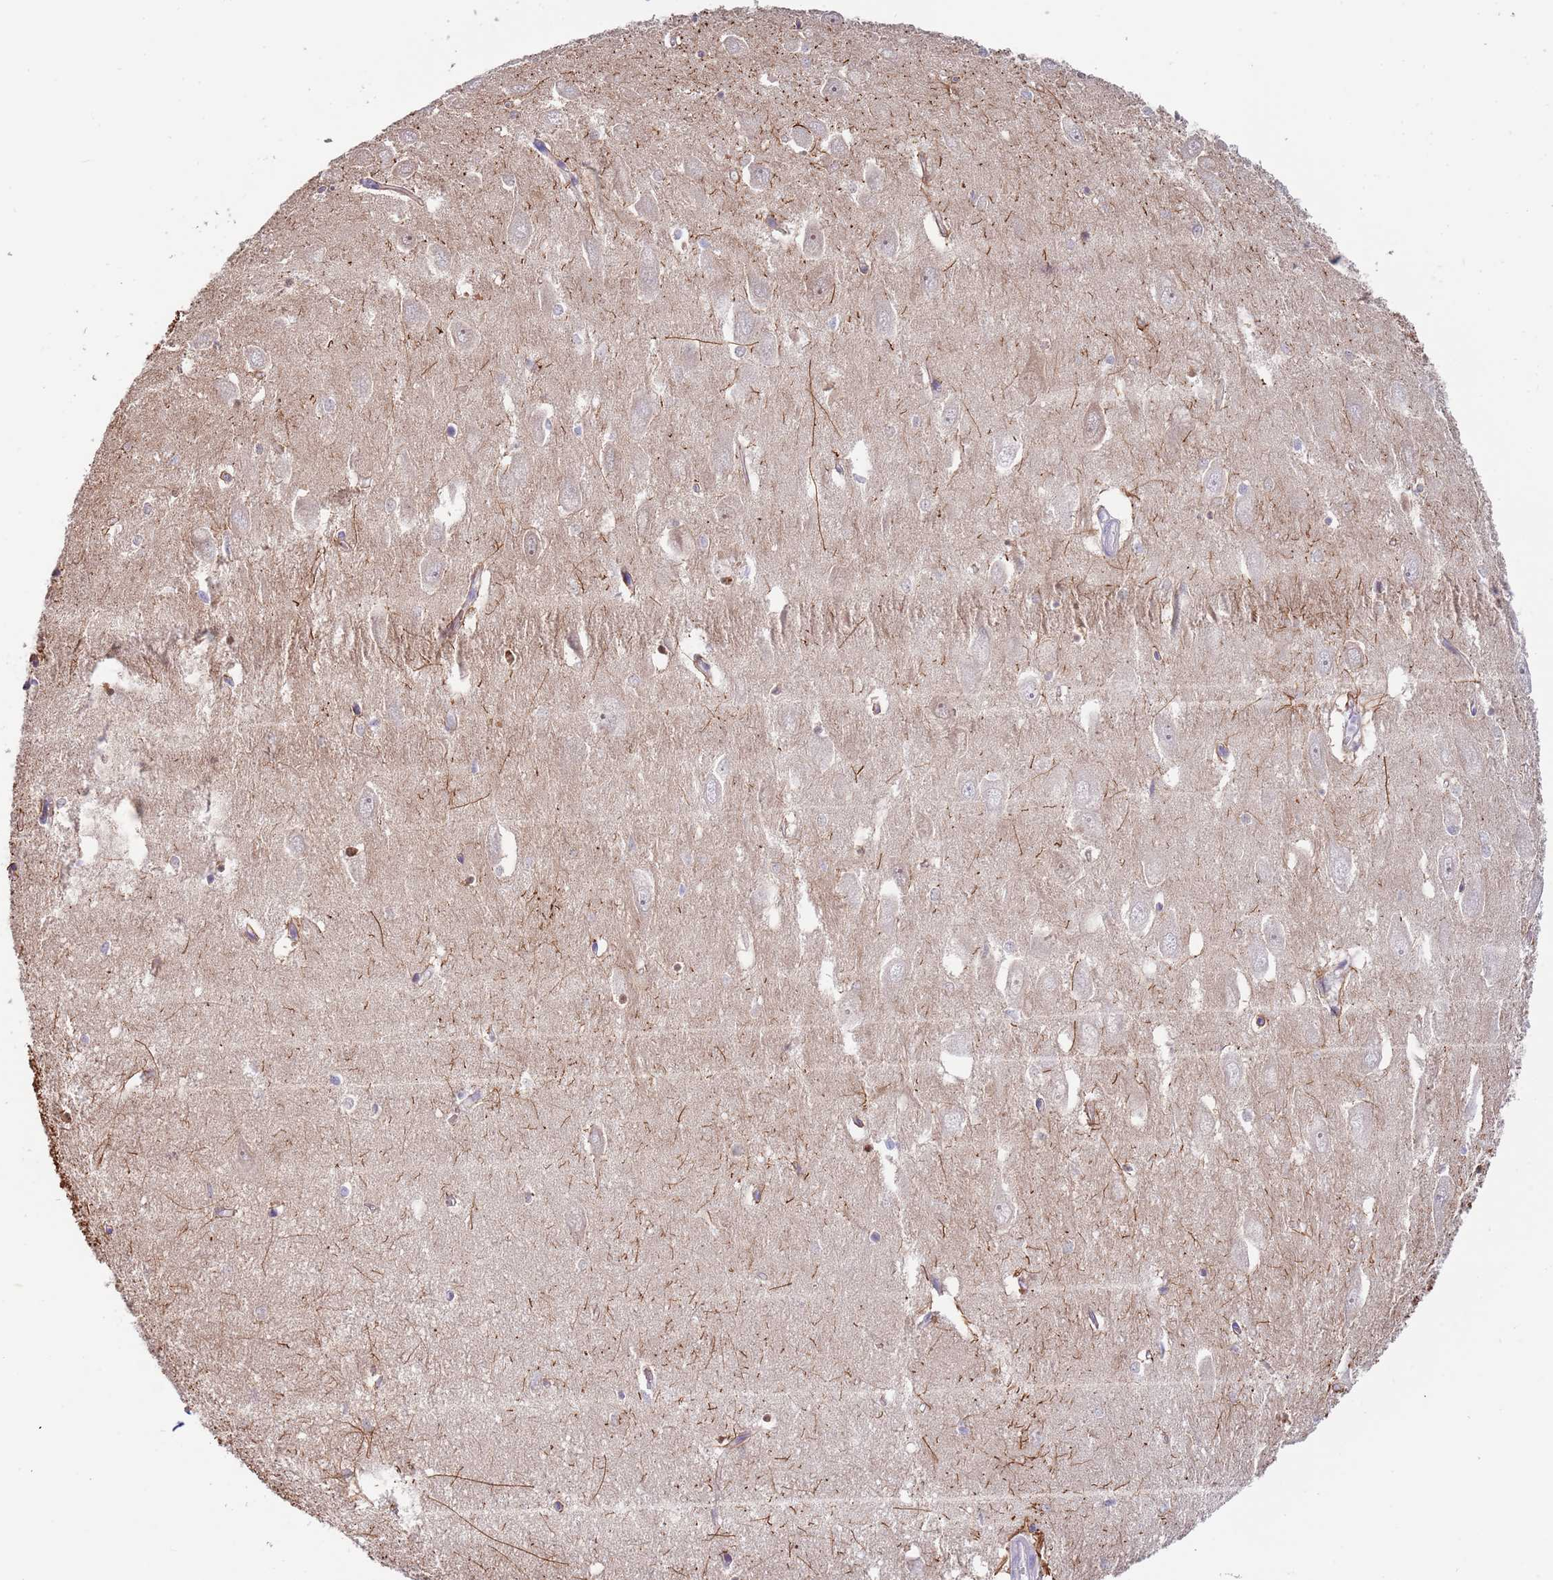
{"staining": {"intensity": "moderate", "quantity": "<25%", "location": "cytoplasmic/membranous"}, "tissue": "hippocampus", "cell_type": "Glial cells", "image_type": "normal", "snomed": [{"axis": "morphology", "description": "Normal tissue, NOS"}, {"axis": "topography", "description": "Hippocampus"}], "caption": "Immunohistochemistry micrograph of normal human hippocampus stained for a protein (brown), which displays low levels of moderate cytoplasmic/membranous staining in about <25% of glial cells.", "gene": "CABYR", "patient": {"sex": "female", "age": 64}}